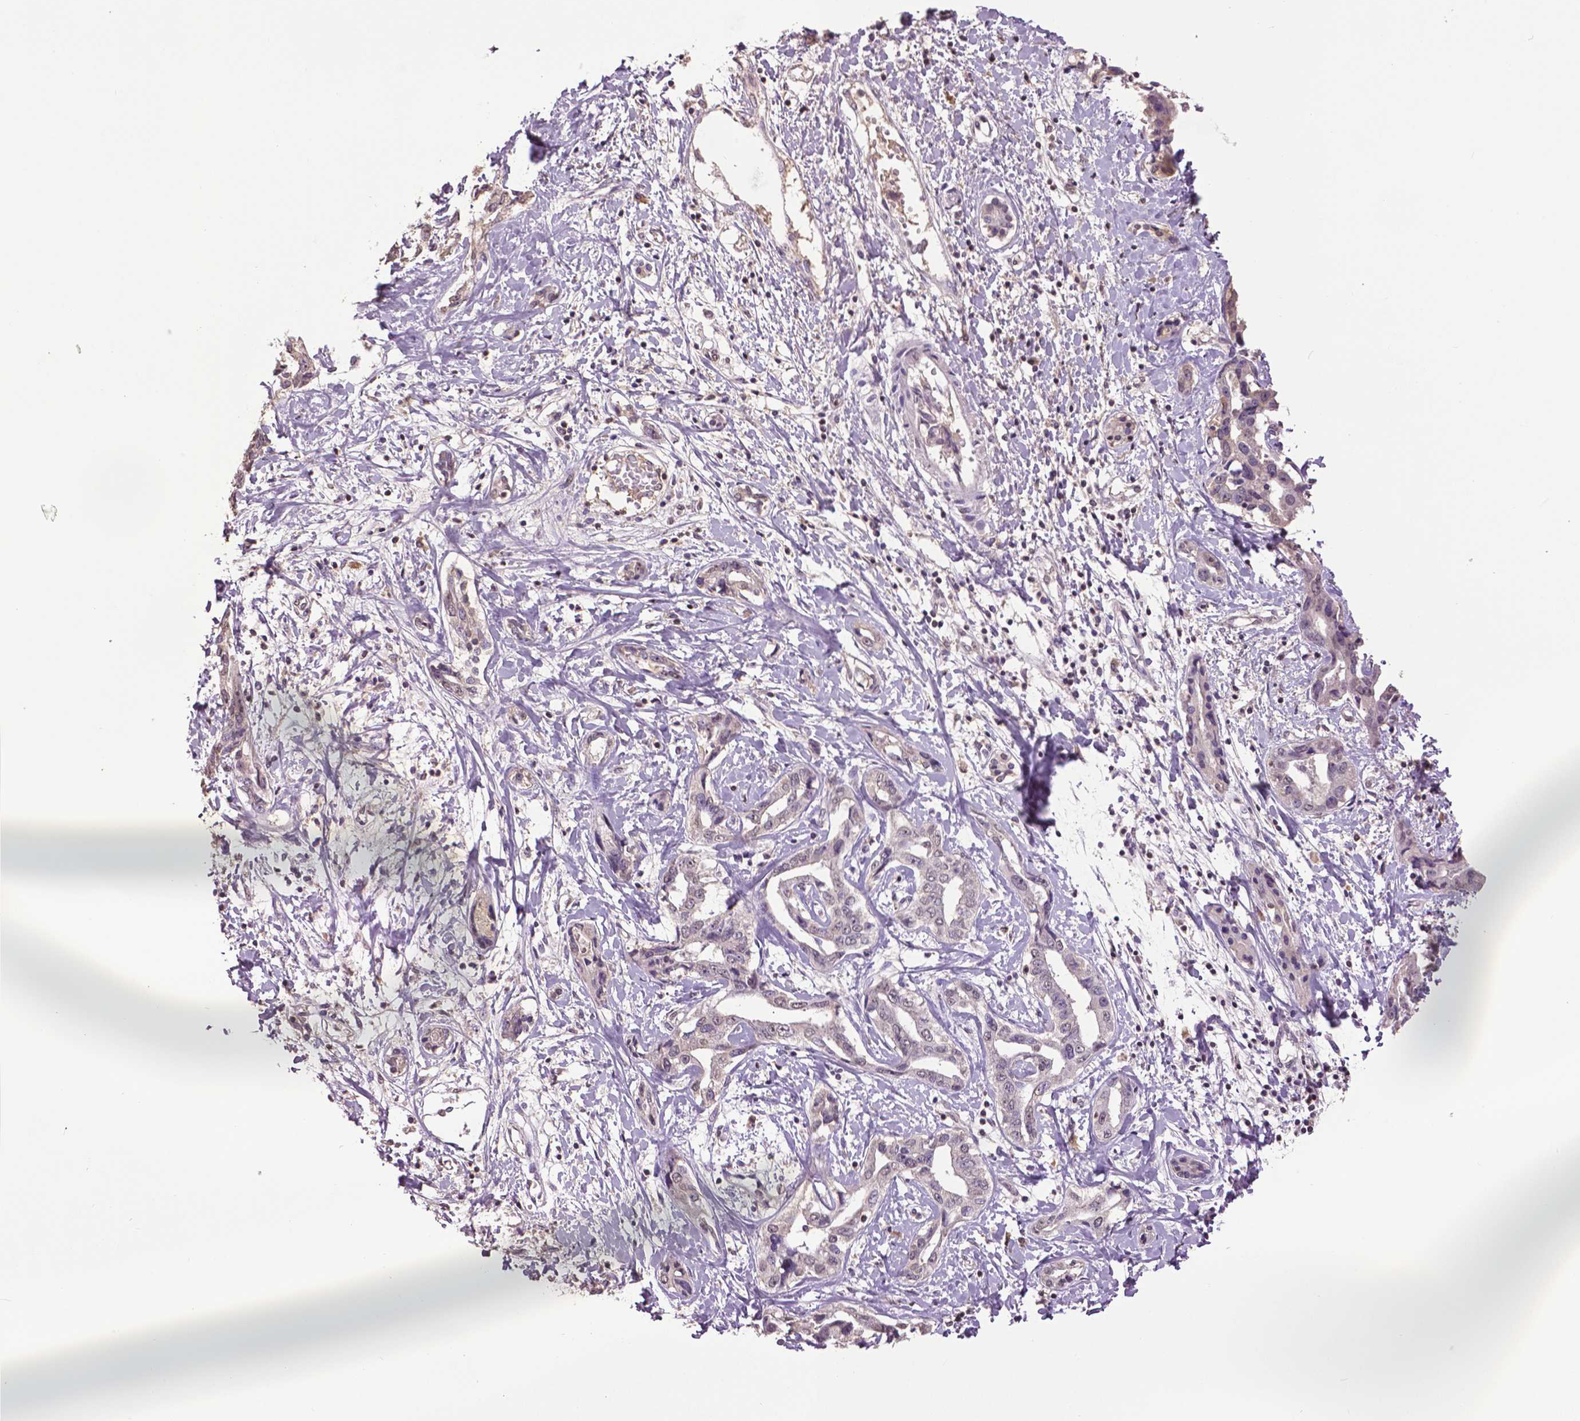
{"staining": {"intensity": "negative", "quantity": "none", "location": "none"}, "tissue": "liver cancer", "cell_type": "Tumor cells", "image_type": "cancer", "snomed": [{"axis": "morphology", "description": "Cholangiocarcinoma"}, {"axis": "topography", "description": "Liver"}], "caption": "High magnification brightfield microscopy of cholangiocarcinoma (liver) stained with DAB (brown) and counterstained with hematoxylin (blue): tumor cells show no significant expression.", "gene": "RUNX3", "patient": {"sex": "male", "age": 59}}